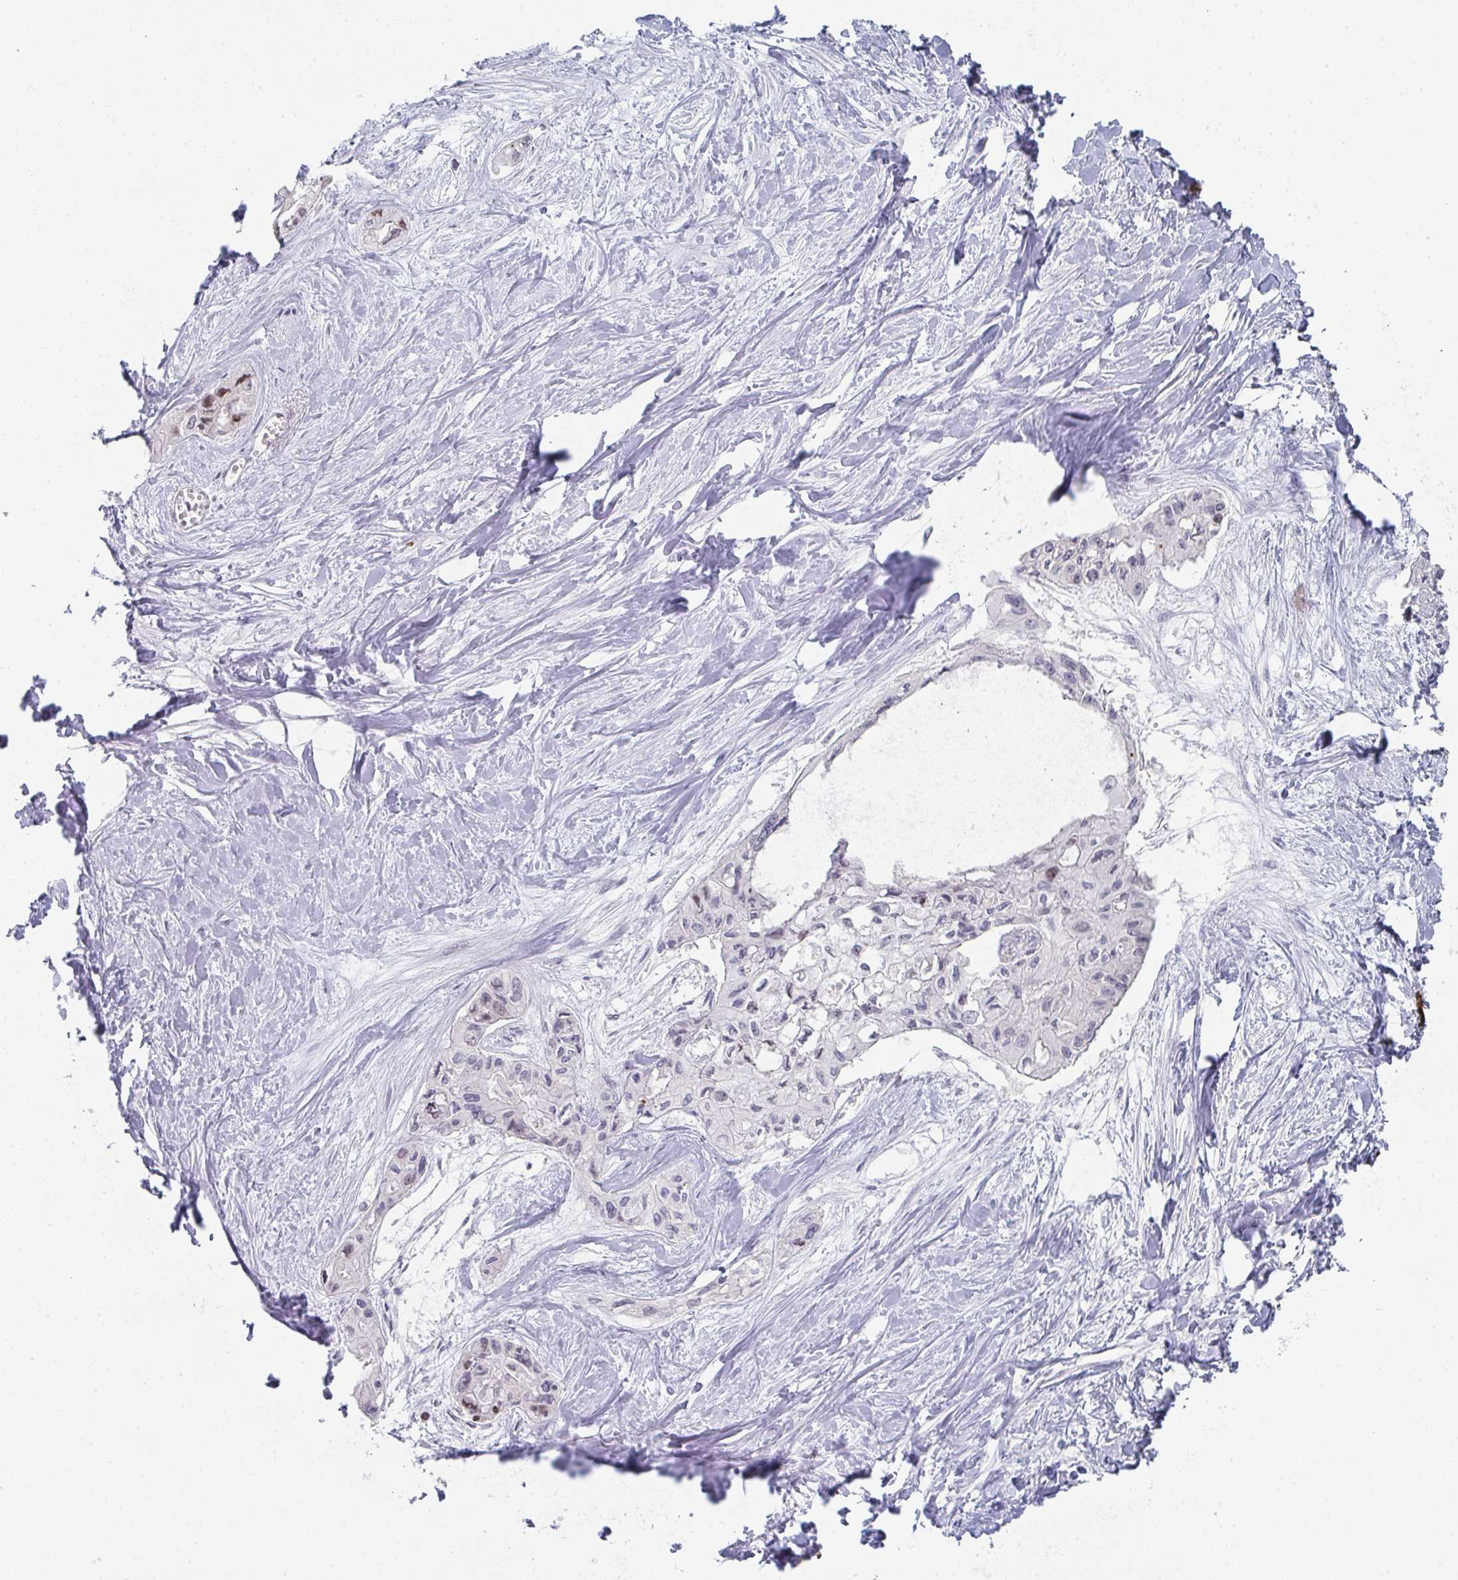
{"staining": {"intensity": "negative", "quantity": "none", "location": "none"}, "tissue": "pancreatic cancer", "cell_type": "Tumor cells", "image_type": "cancer", "snomed": [{"axis": "morphology", "description": "Adenocarcinoma, NOS"}, {"axis": "topography", "description": "Pancreas"}], "caption": "This photomicrograph is of pancreatic cancer stained with IHC to label a protein in brown with the nuclei are counter-stained blue. There is no staining in tumor cells.", "gene": "POU2AF2", "patient": {"sex": "female", "age": 50}}